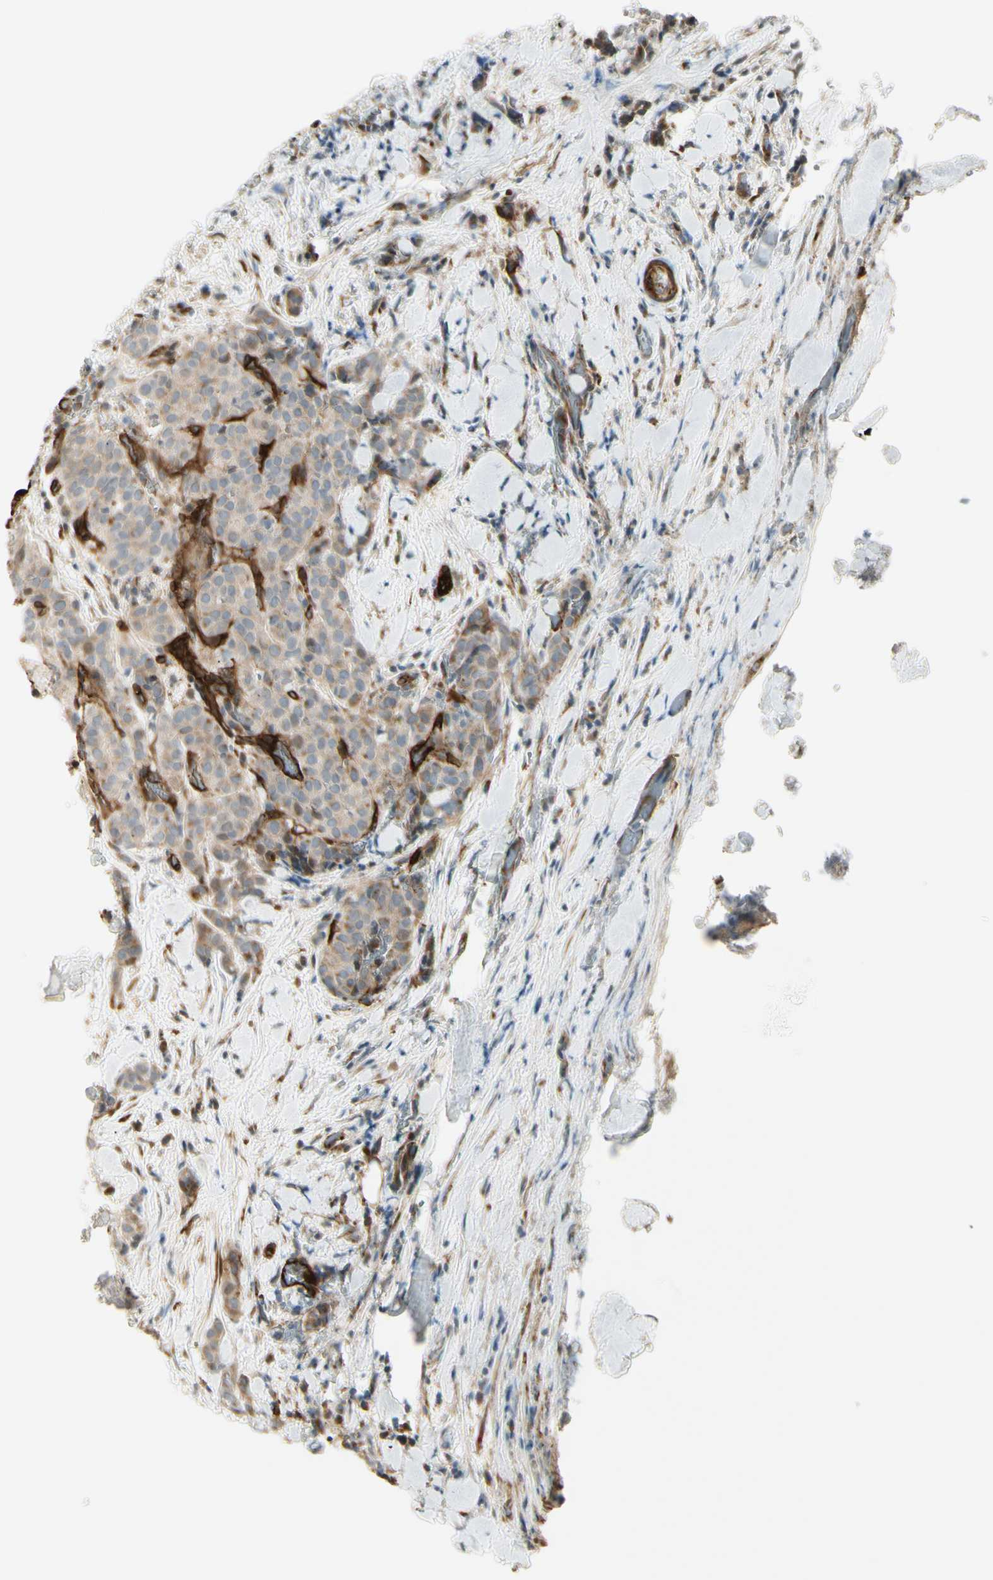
{"staining": {"intensity": "weak", "quantity": "<25%", "location": "cytoplasmic/membranous"}, "tissue": "thyroid cancer", "cell_type": "Tumor cells", "image_type": "cancer", "snomed": [{"axis": "morphology", "description": "Normal tissue, NOS"}, {"axis": "morphology", "description": "Papillary adenocarcinoma, NOS"}, {"axis": "topography", "description": "Thyroid gland"}], "caption": "Immunohistochemistry image of neoplastic tissue: human thyroid papillary adenocarcinoma stained with DAB (3,3'-diaminobenzidine) shows no significant protein expression in tumor cells.", "gene": "MCAM", "patient": {"sex": "female", "age": 30}}